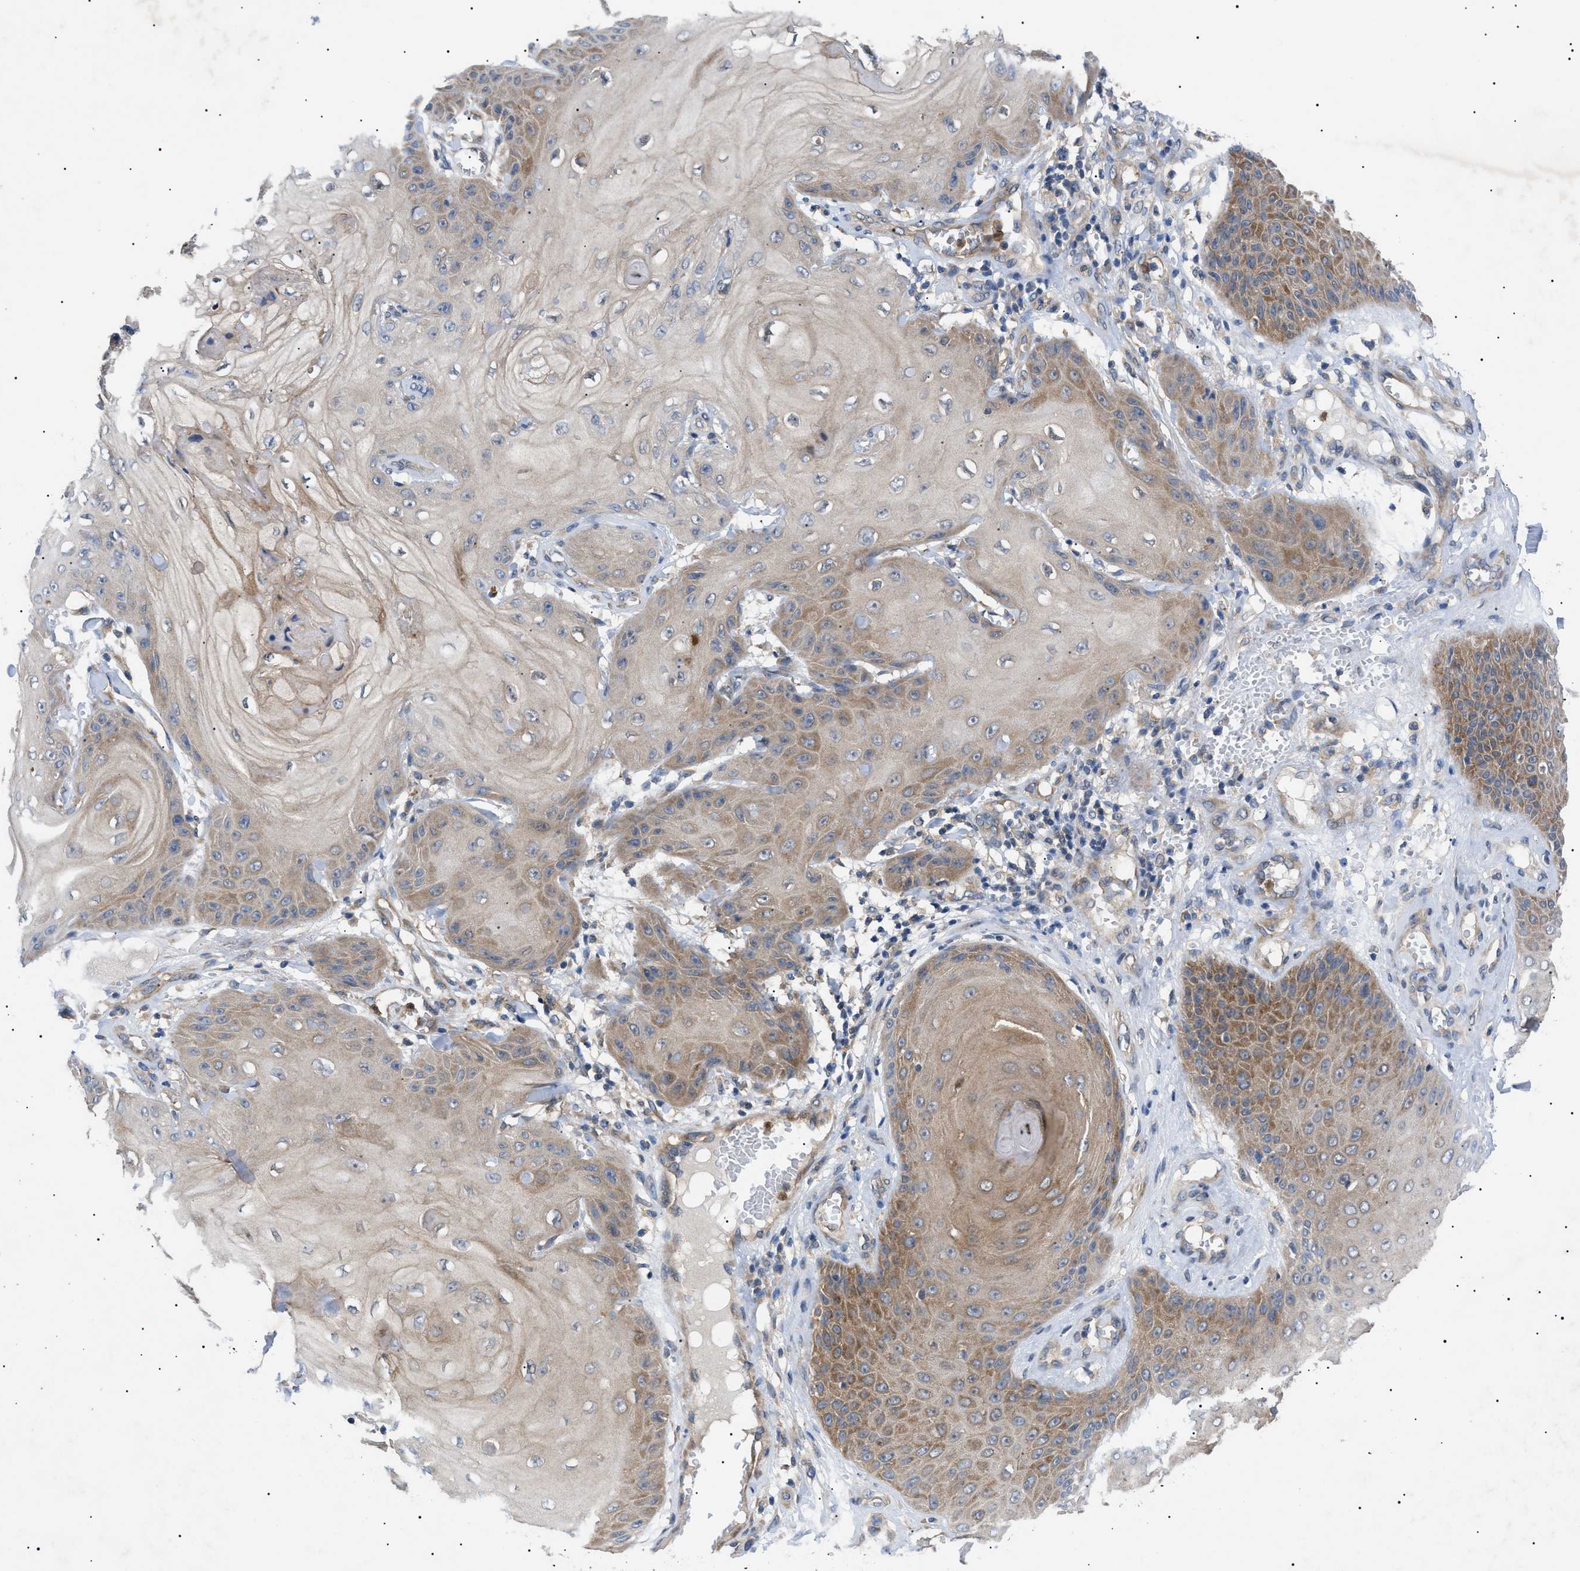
{"staining": {"intensity": "moderate", "quantity": ">75%", "location": "cytoplasmic/membranous"}, "tissue": "skin cancer", "cell_type": "Tumor cells", "image_type": "cancer", "snomed": [{"axis": "morphology", "description": "Squamous cell carcinoma, NOS"}, {"axis": "topography", "description": "Skin"}], "caption": "About >75% of tumor cells in squamous cell carcinoma (skin) display moderate cytoplasmic/membranous protein staining as visualized by brown immunohistochemical staining.", "gene": "RIPK1", "patient": {"sex": "male", "age": 74}}